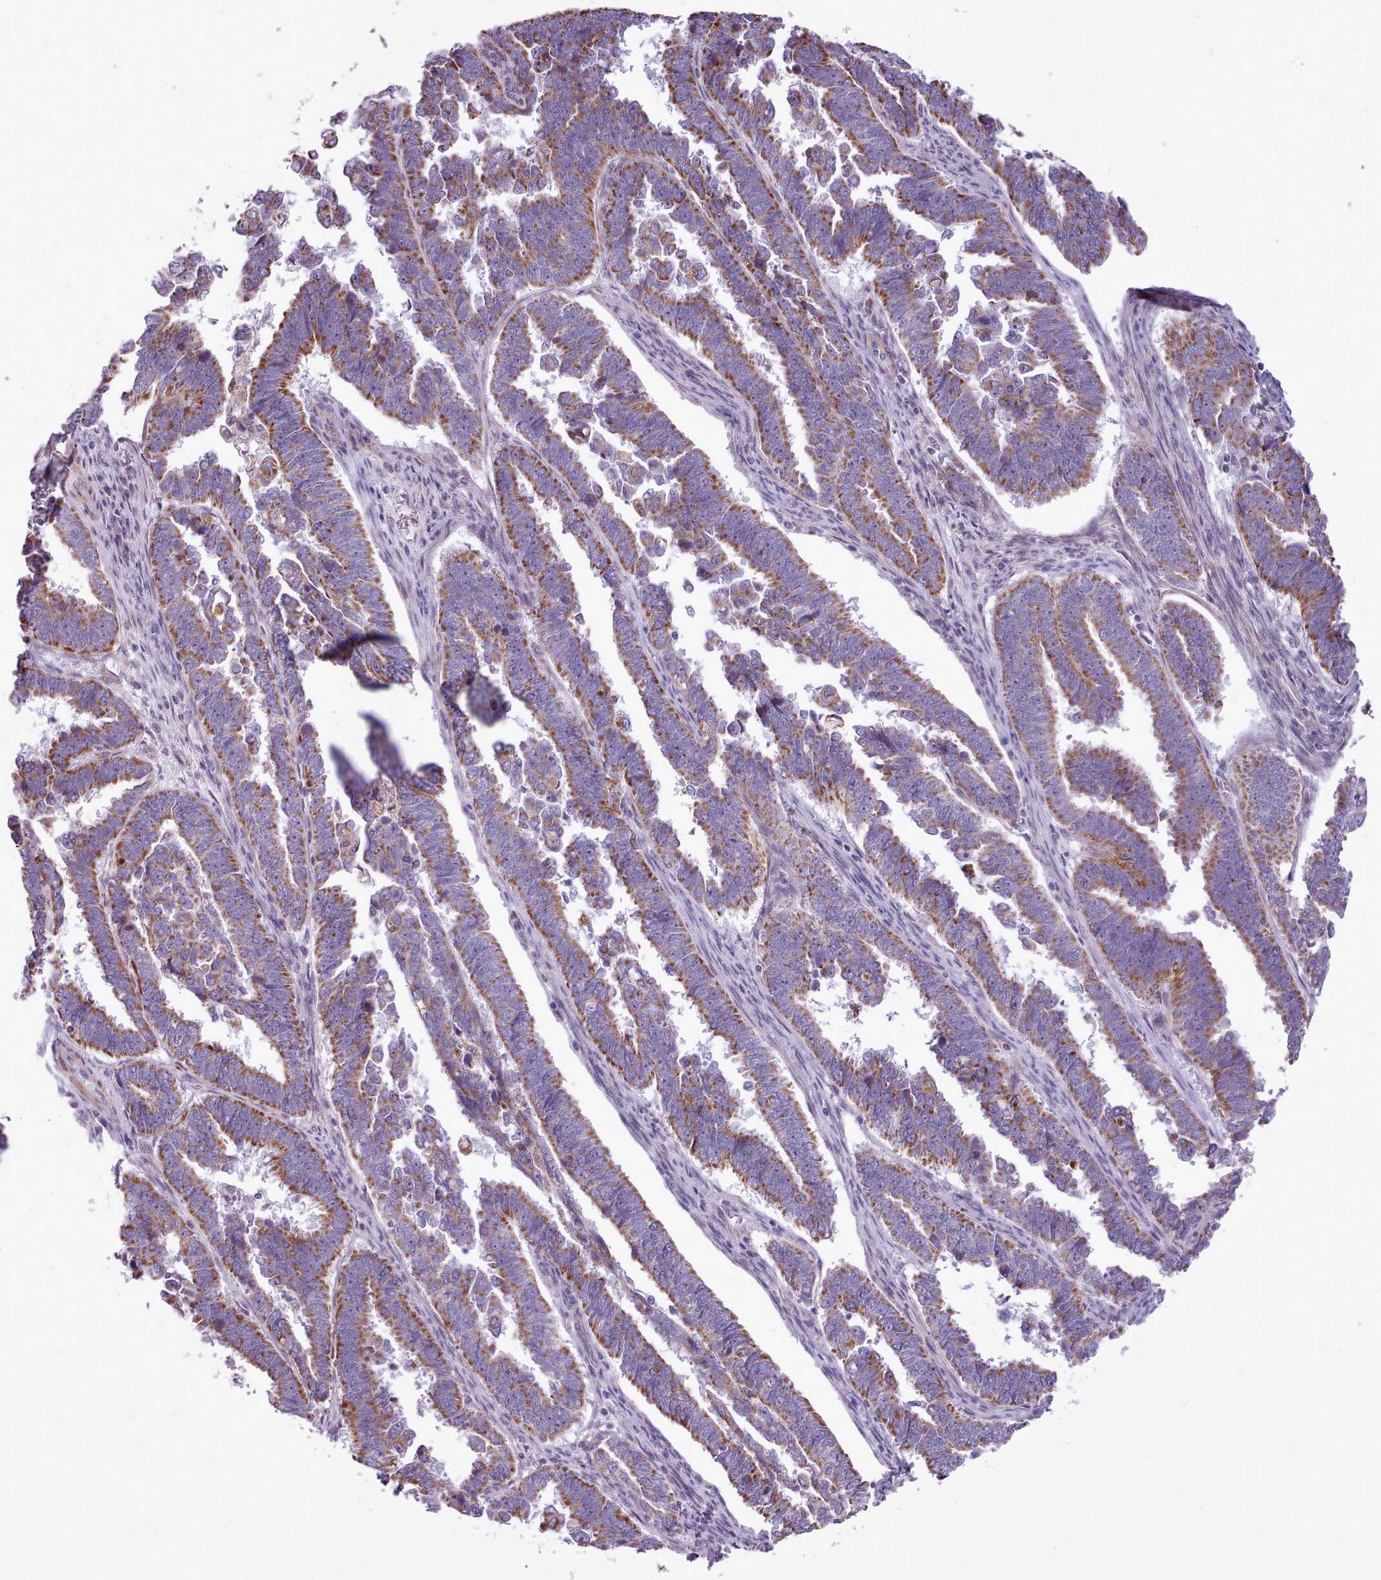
{"staining": {"intensity": "moderate", "quantity": ">75%", "location": "cytoplasmic/membranous"}, "tissue": "endometrial cancer", "cell_type": "Tumor cells", "image_type": "cancer", "snomed": [{"axis": "morphology", "description": "Adenocarcinoma, NOS"}, {"axis": "topography", "description": "Endometrium"}], "caption": "Endometrial cancer stained for a protein exhibits moderate cytoplasmic/membranous positivity in tumor cells. The staining is performed using DAB (3,3'-diaminobenzidine) brown chromogen to label protein expression. The nuclei are counter-stained blue using hematoxylin.", "gene": "AVL9", "patient": {"sex": "female", "age": 75}}